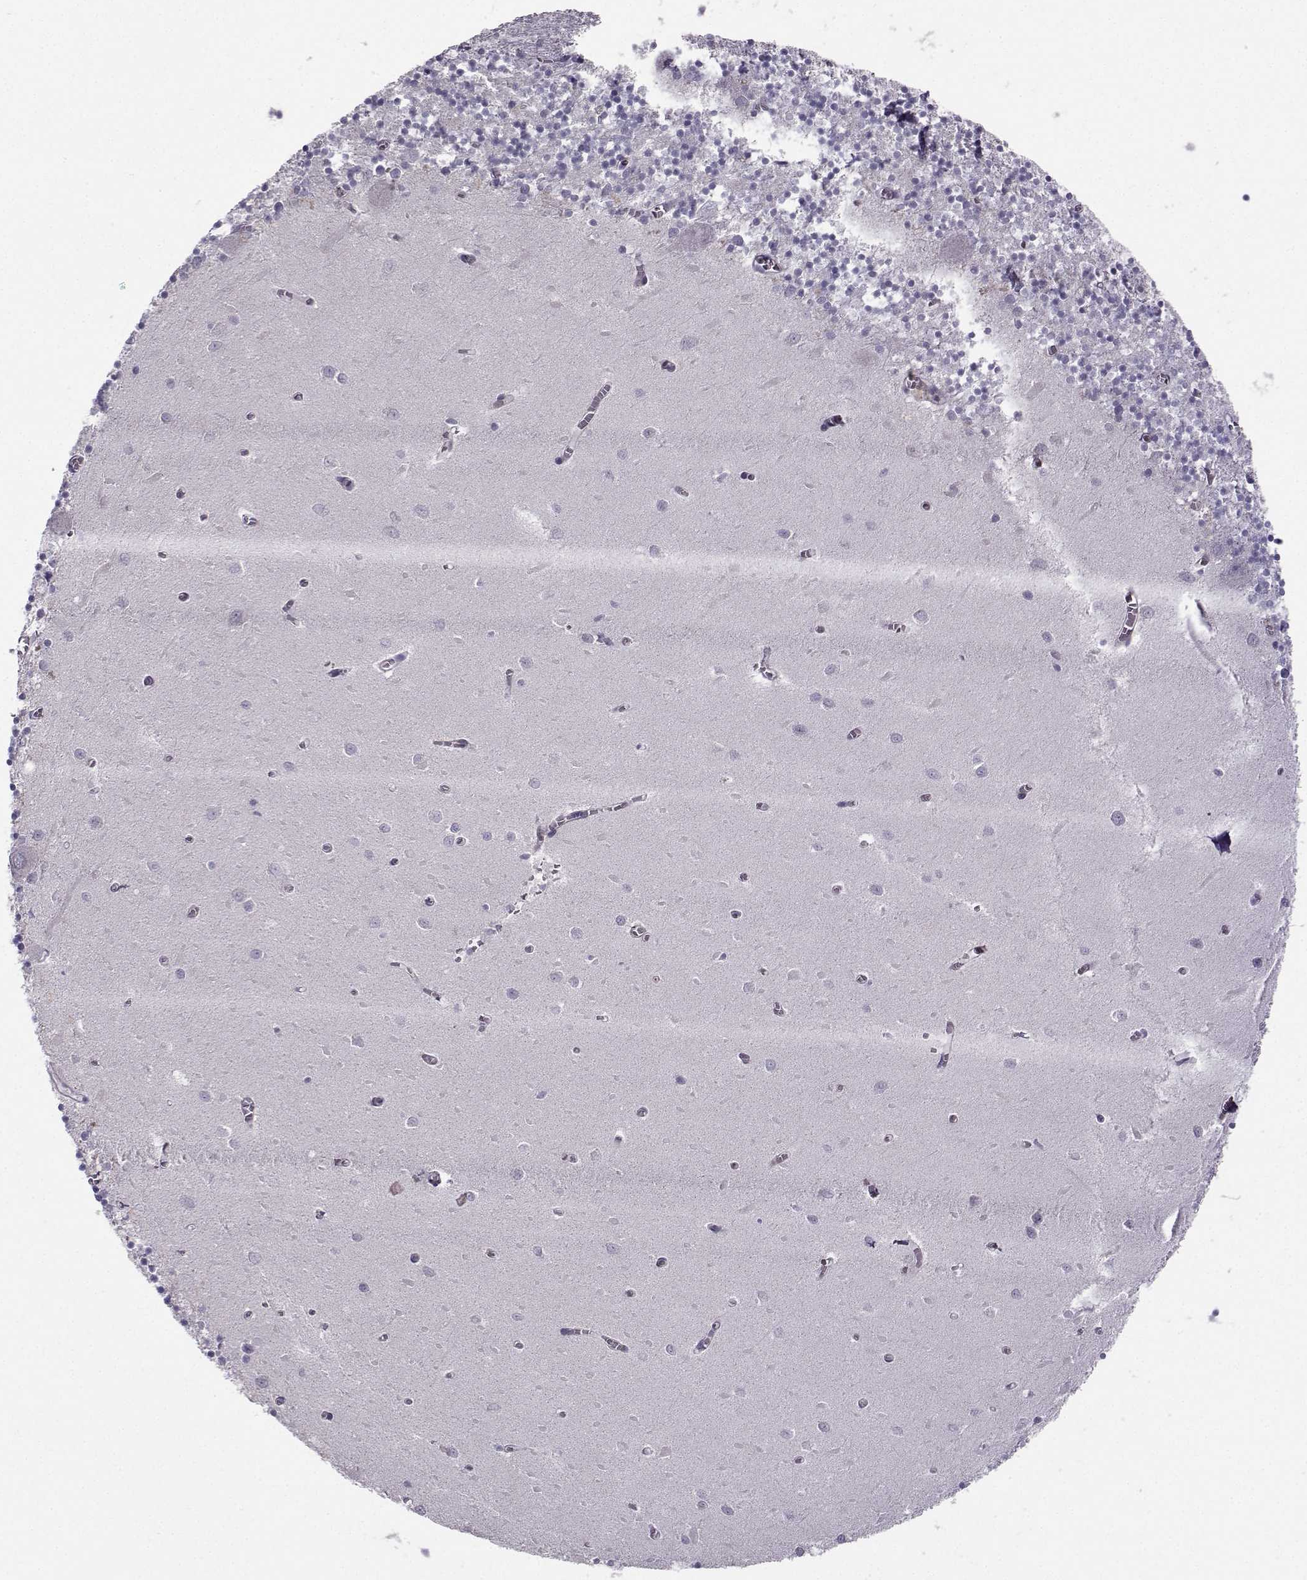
{"staining": {"intensity": "negative", "quantity": "none", "location": "none"}, "tissue": "cerebellum", "cell_type": "Cells in granular layer", "image_type": "normal", "snomed": [{"axis": "morphology", "description": "Normal tissue, NOS"}, {"axis": "topography", "description": "Cerebellum"}], "caption": "High power microscopy image of an immunohistochemistry (IHC) image of benign cerebellum, revealing no significant positivity in cells in granular layer. (DAB IHC with hematoxylin counter stain).", "gene": "FCAMR", "patient": {"sex": "female", "age": 64}}